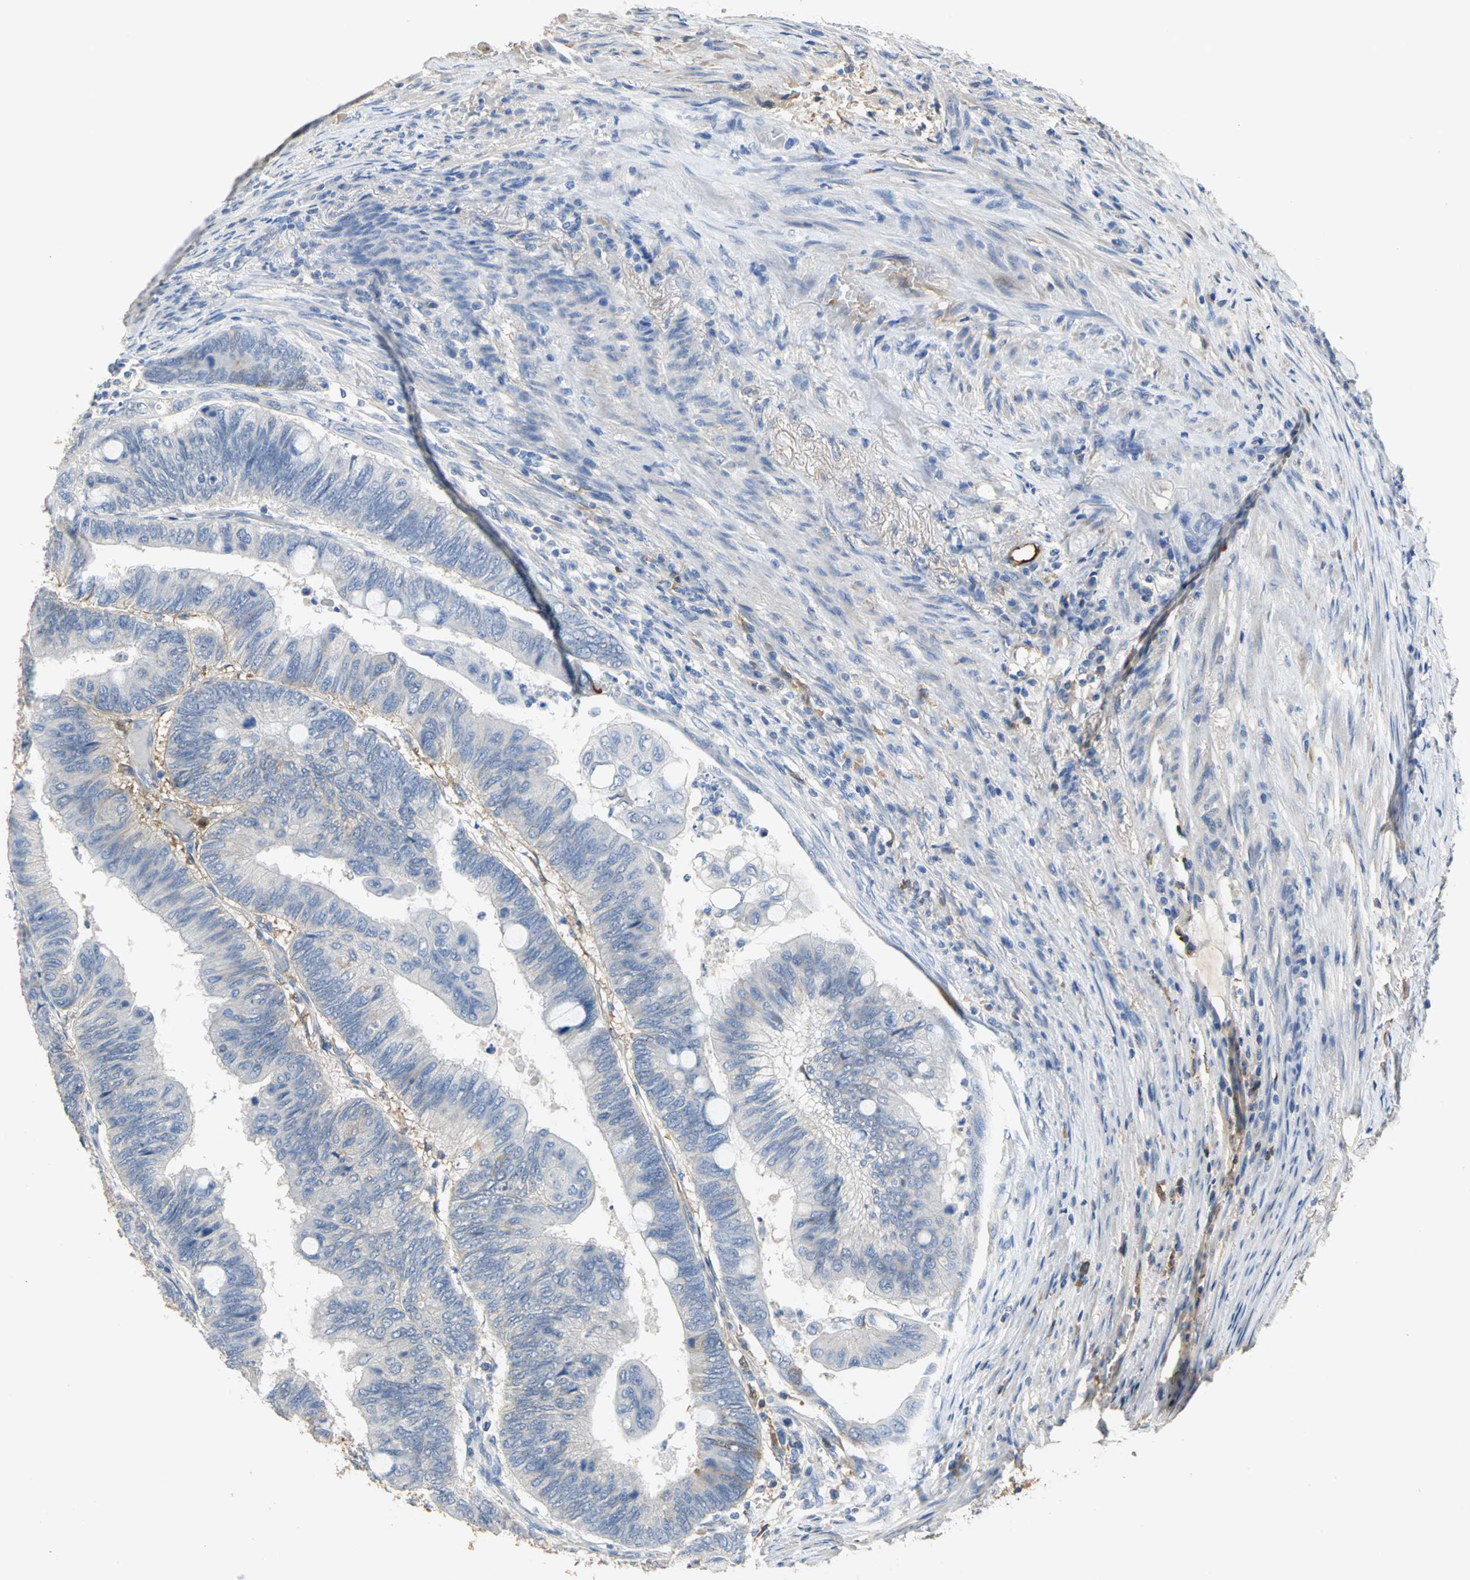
{"staining": {"intensity": "moderate", "quantity": "<25%", "location": "cytoplasmic/membranous"}, "tissue": "colorectal cancer", "cell_type": "Tumor cells", "image_type": "cancer", "snomed": [{"axis": "morphology", "description": "Normal tissue, NOS"}, {"axis": "morphology", "description": "Adenocarcinoma, NOS"}, {"axis": "topography", "description": "Rectum"}, {"axis": "topography", "description": "Peripheral nerve tissue"}], "caption": "A brown stain shows moderate cytoplasmic/membranous expression of a protein in adenocarcinoma (colorectal) tumor cells. The staining is performed using DAB brown chromogen to label protein expression. The nuclei are counter-stained blue using hematoxylin.", "gene": "GYG2", "patient": {"sex": "male", "age": 92}}